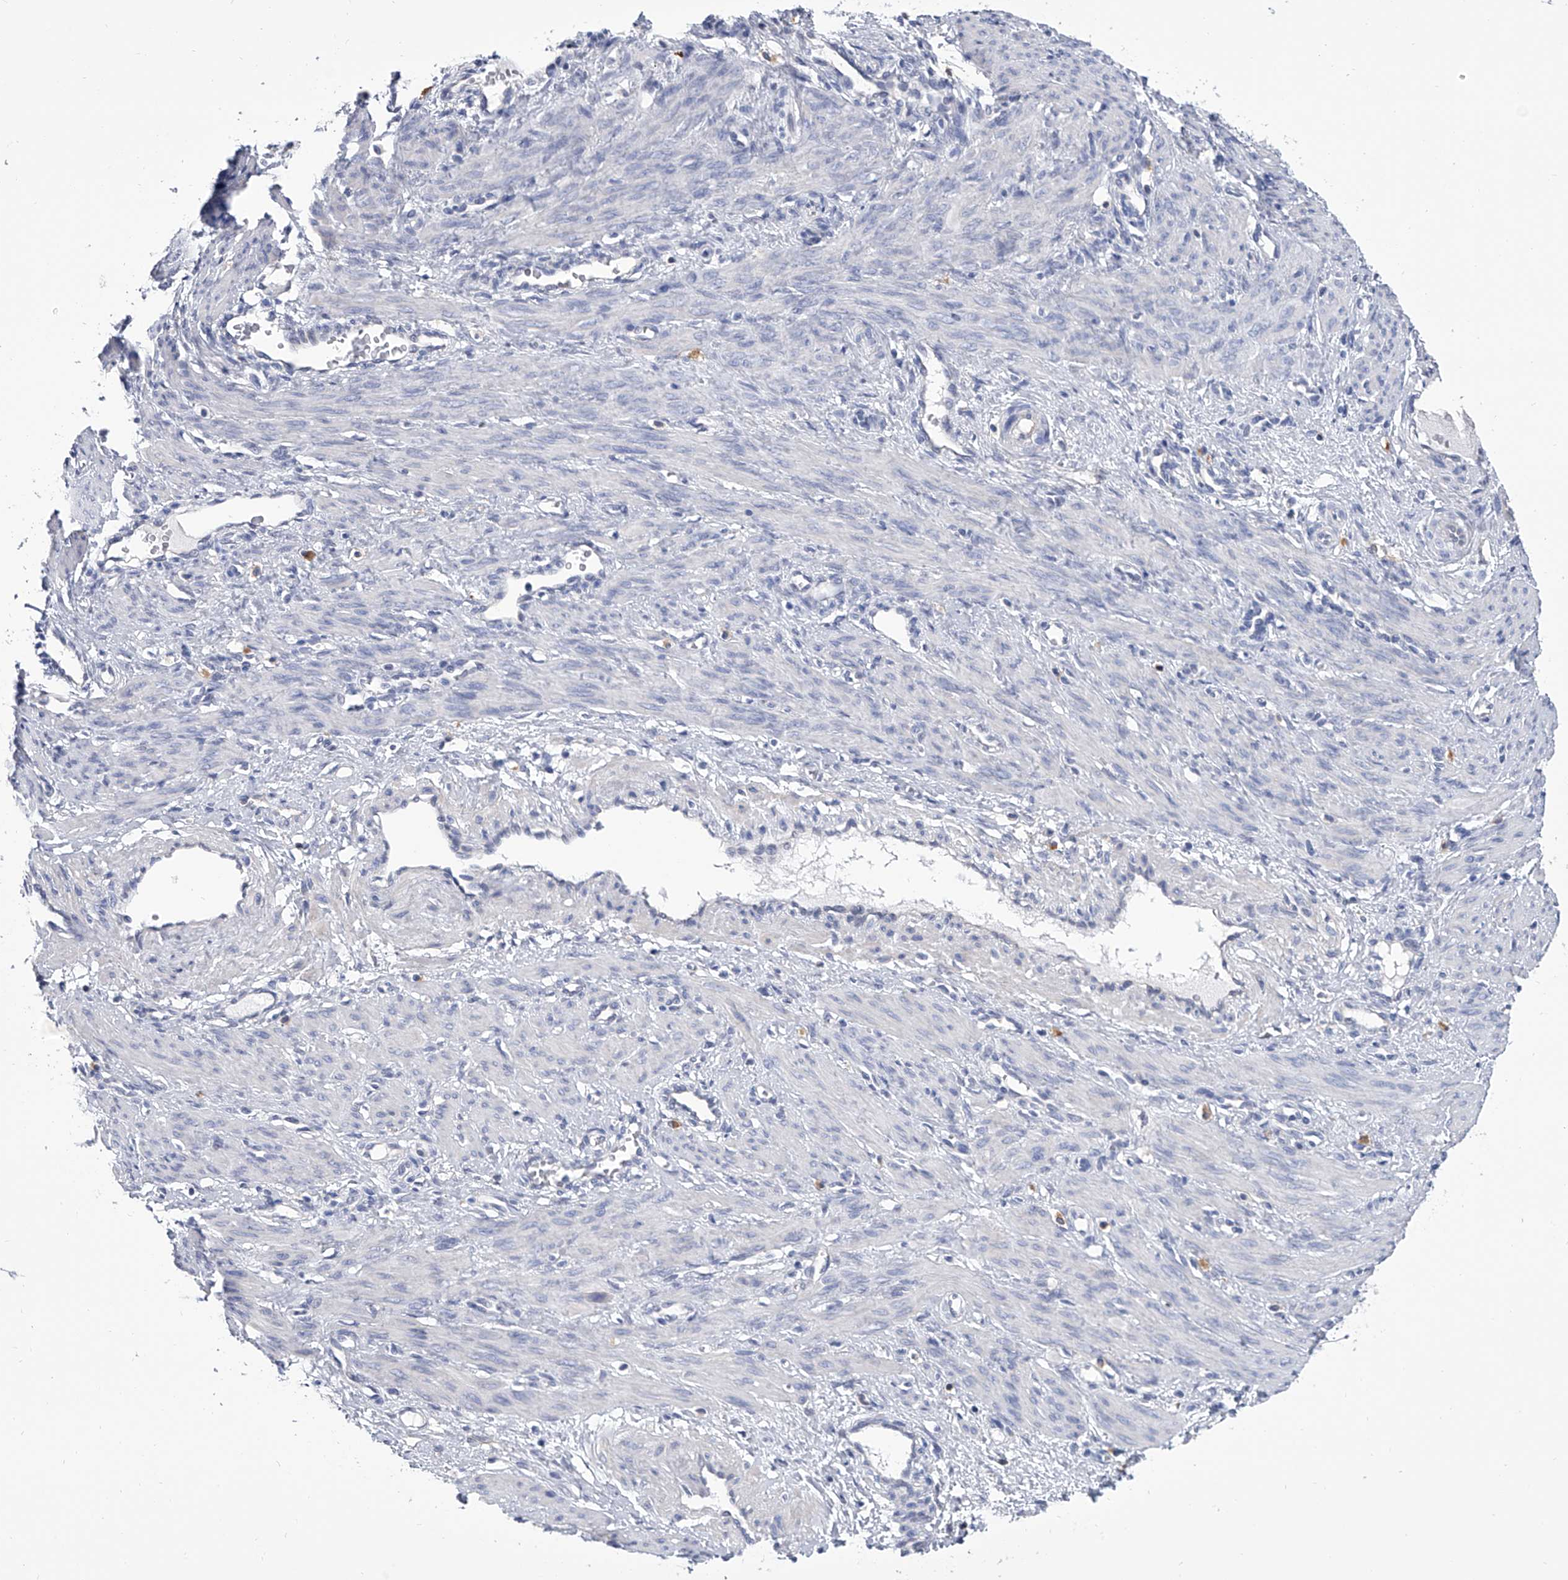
{"staining": {"intensity": "negative", "quantity": "none", "location": "none"}, "tissue": "smooth muscle", "cell_type": "Smooth muscle cells", "image_type": "normal", "snomed": [{"axis": "morphology", "description": "Normal tissue, NOS"}, {"axis": "topography", "description": "Endometrium"}], "caption": "A high-resolution image shows immunohistochemistry (IHC) staining of unremarkable smooth muscle, which reveals no significant expression in smooth muscle cells.", "gene": "SERPINB9", "patient": {"sex": "female", "age": 33}}